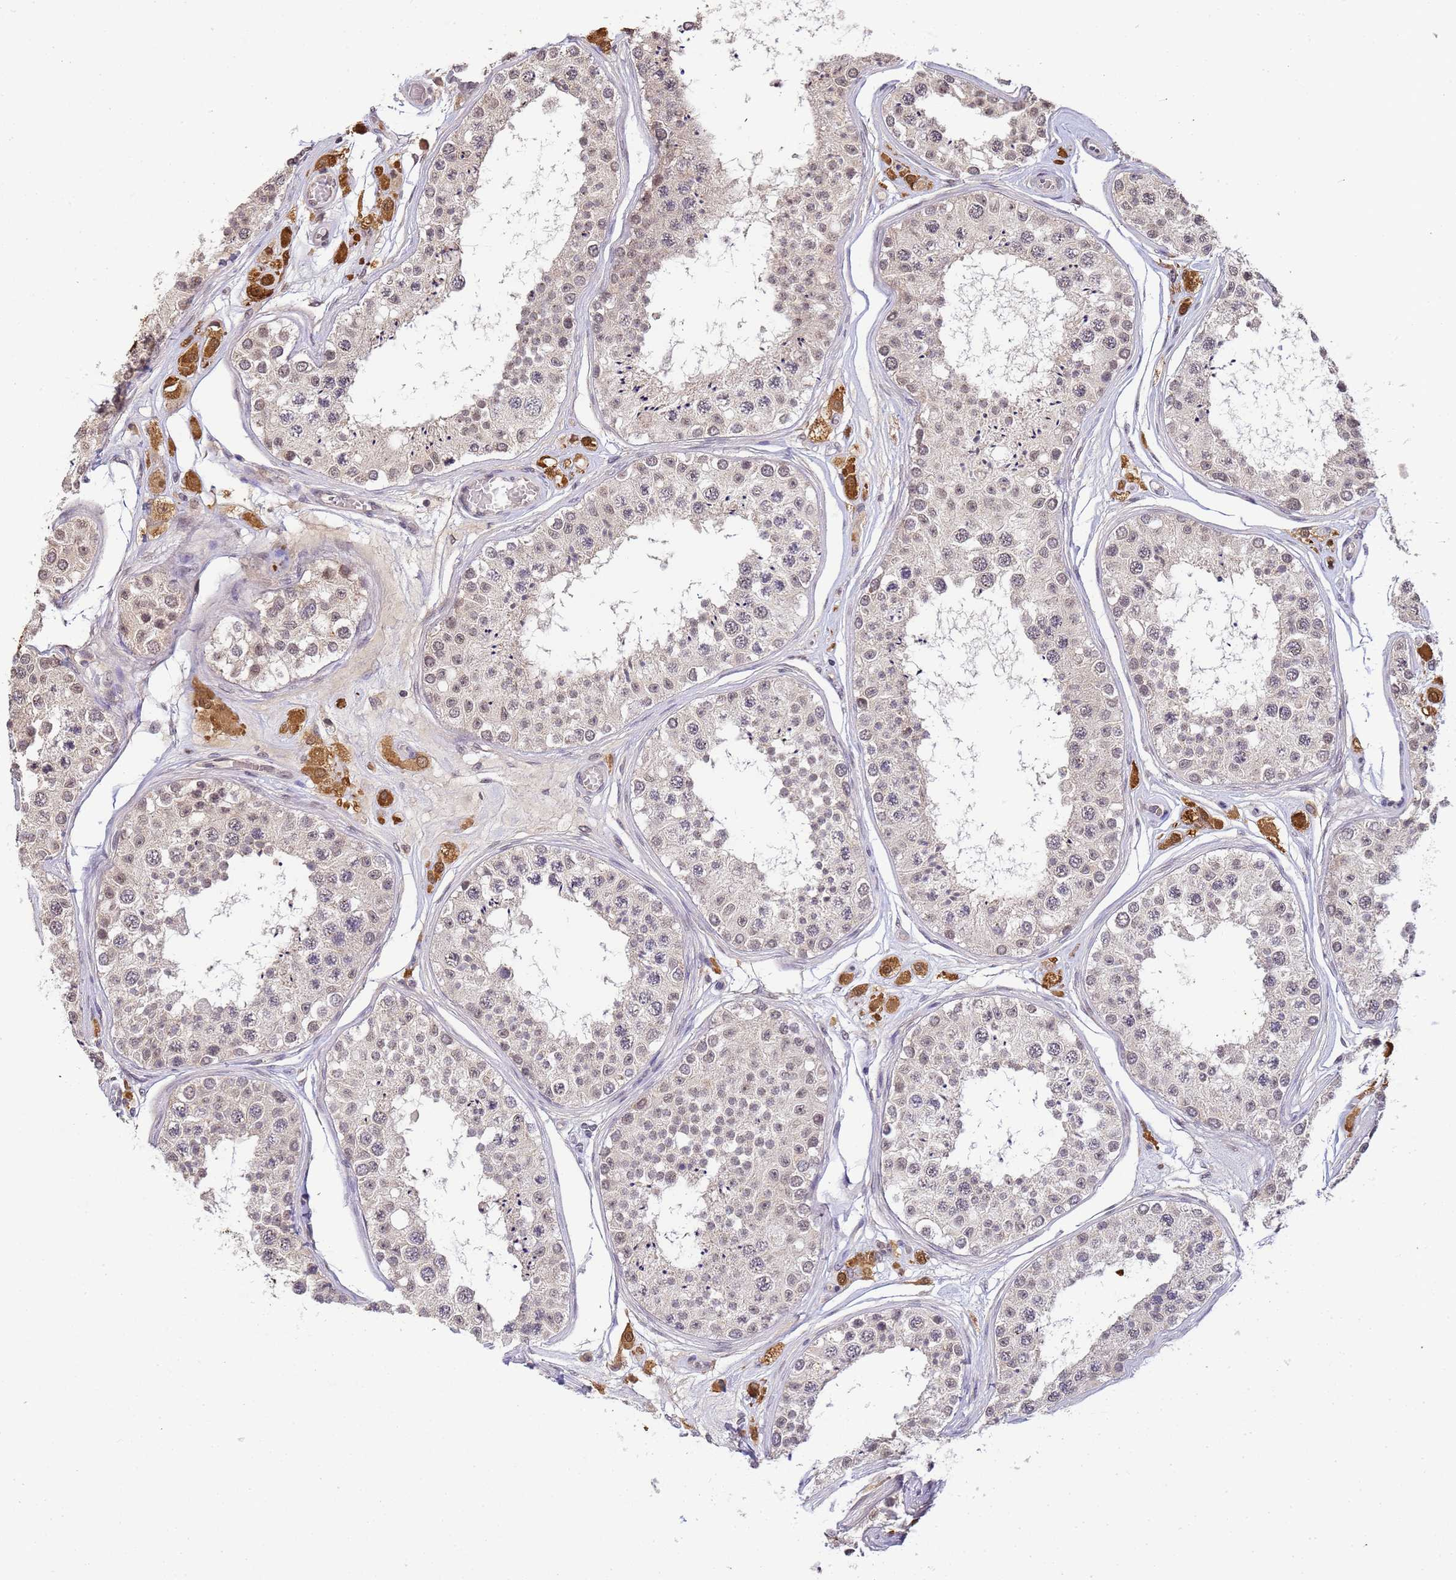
{"staining": {"intensity": "weak", "quantity": "<25%", "location": "nuclear"}, "tissue": "testis", "cell_type": "Cells in seminiferous ducts", "image_type": "normal", "snomed": [{"axis": "morphology", "description": "Normal tissue, NOS"}, {"axis": "topography", "description": "Testis"}], "caption": "This is an immunohistochemistry image of unremarkable testis. There is no positivity in cells in seminiferous ducts.", "gene": "MYL7", "patient": {"sex": "male", "age": 25}}